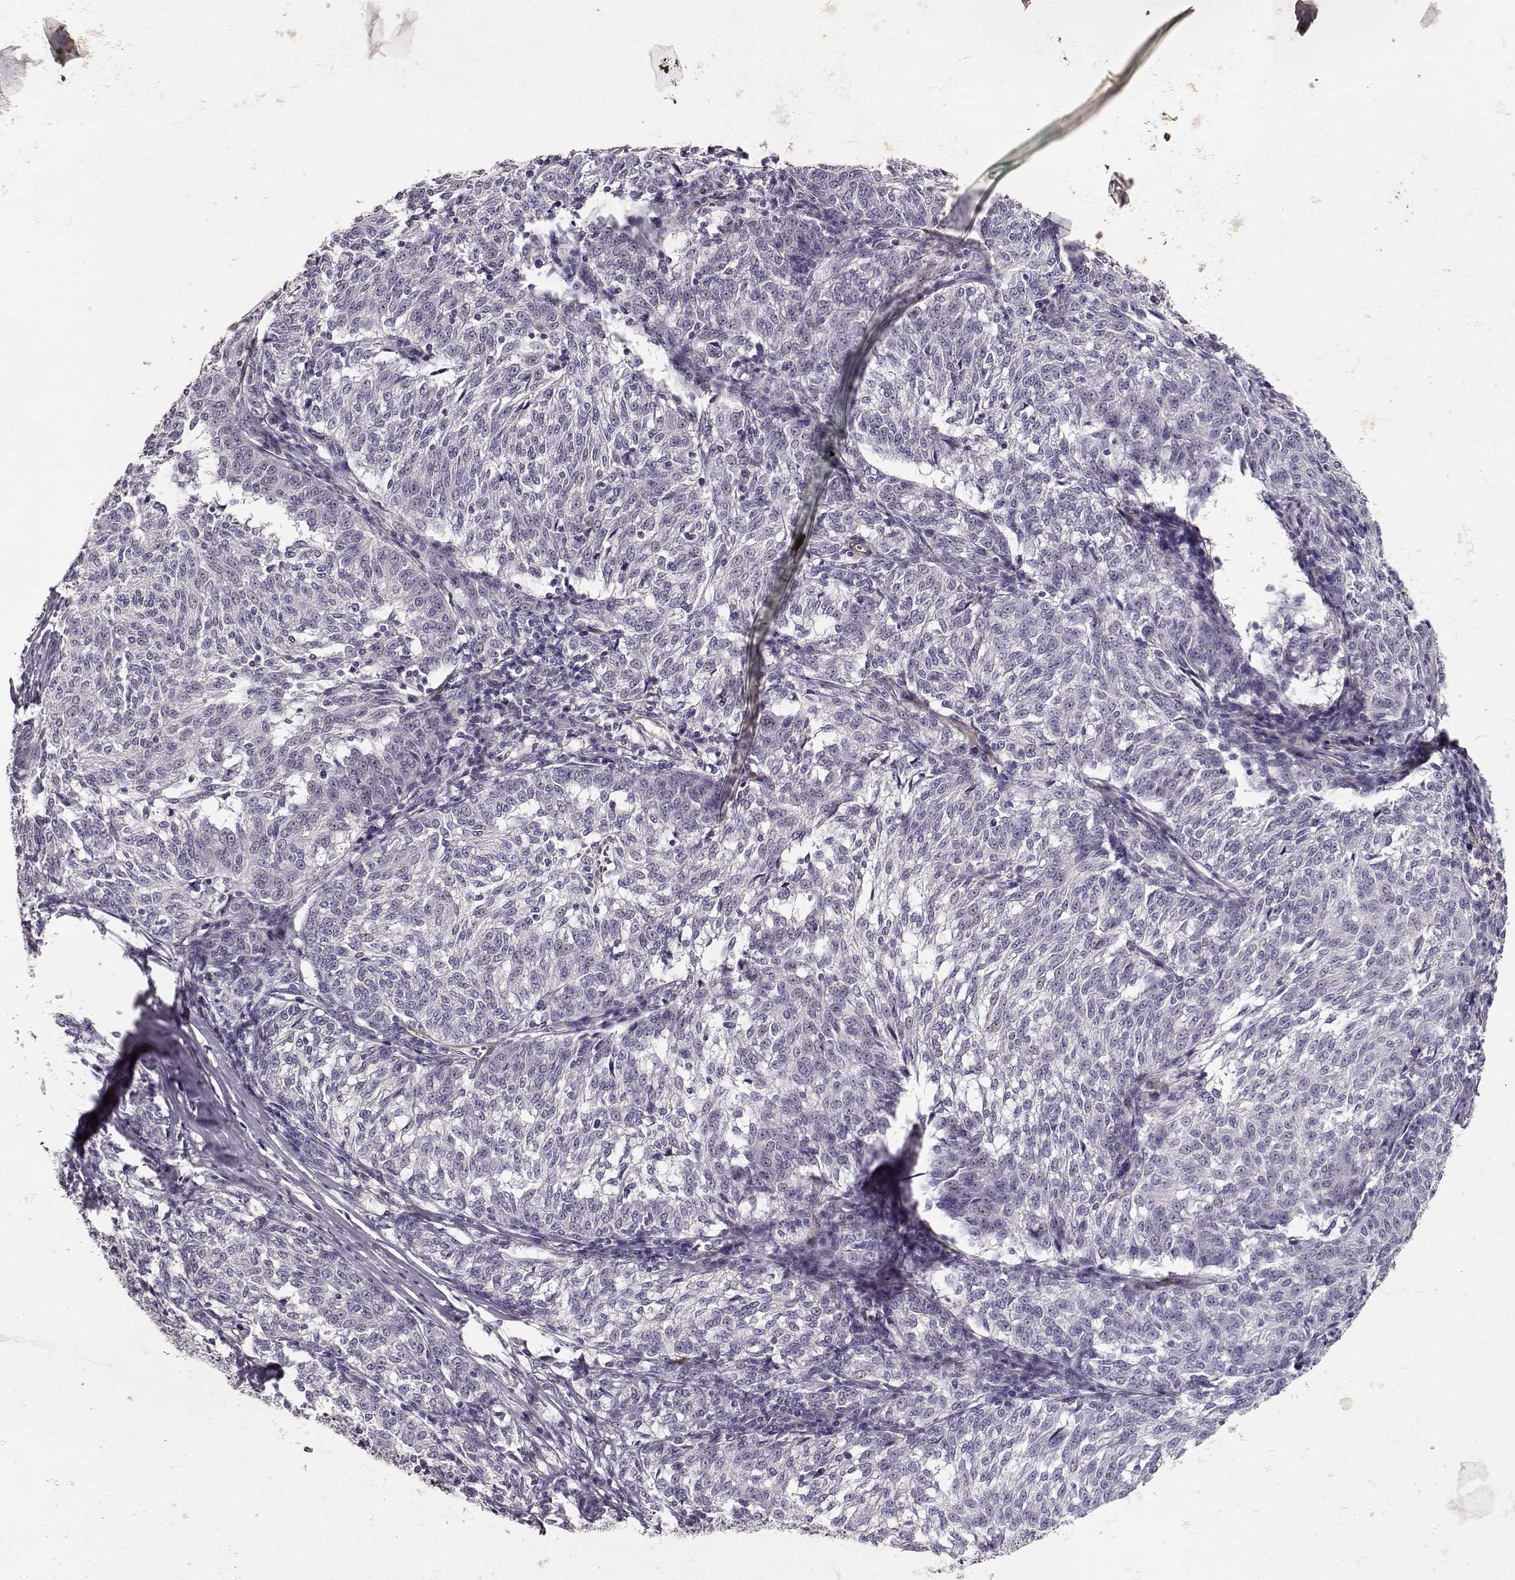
{"staining": {"intensity": "negative", "quantity": "none", "location": "none"}, "tissue": "melanoma", "cell_type": "Tumor cells", "image_type": "cancer", "snomed": [{"axis": "morphology", "description": "Malignant melanoma, NOS"}, {"axis": "topography", "description": "Skin"}], "caption": "Immunohistochemical staining of human malignant melanoma exhibits no significant expression in tumor cells.", "gene": "LAMC1", "patient": {"sex": "female", "age": 72}}